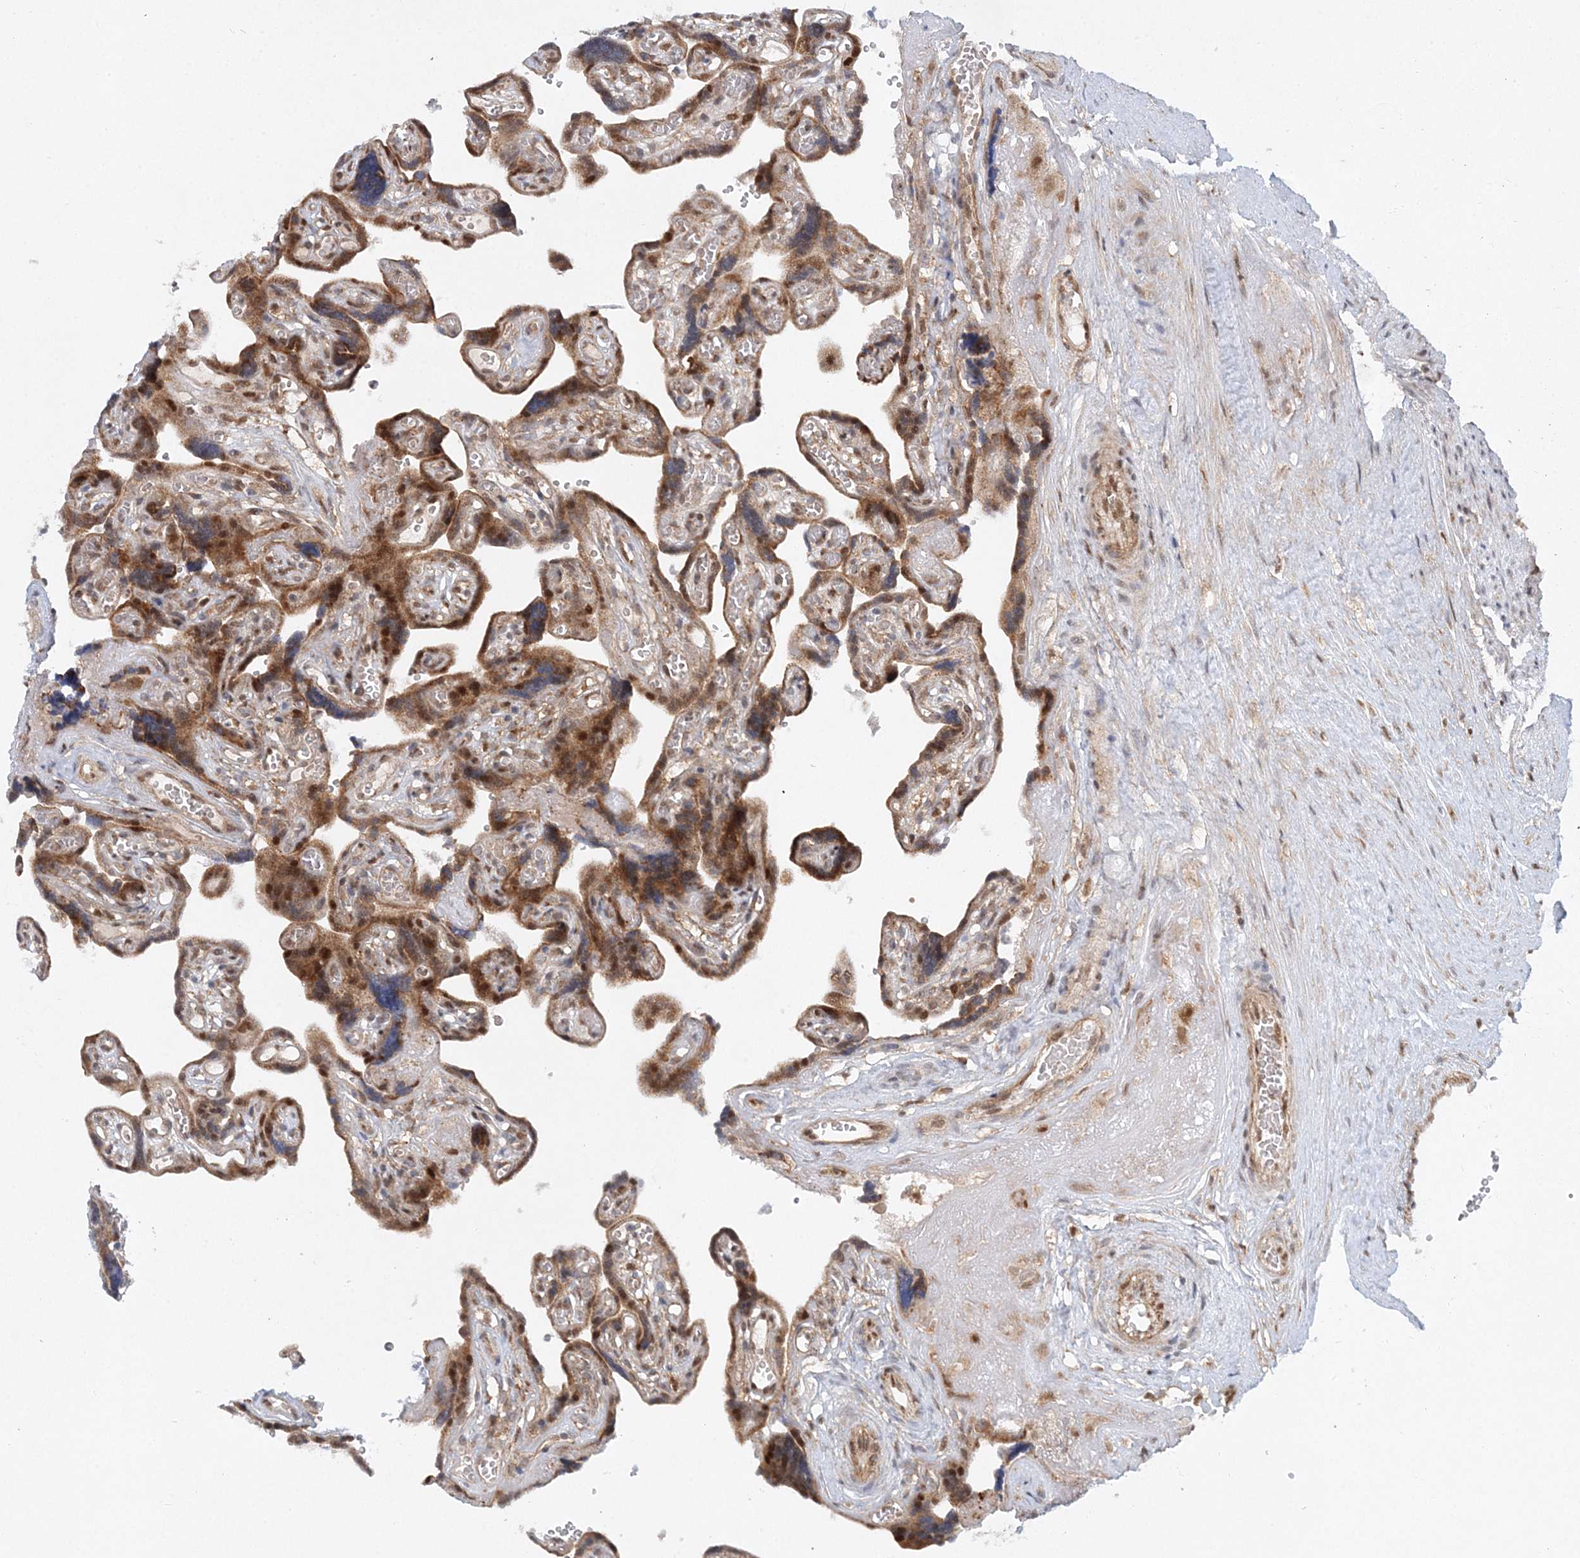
{"staining": {"intensity": "strong", "quantity": "25%-75%", "location": "cytoplasmic/membranous,nuclear"}, "tissue": "placenta", "cell_type": "Trophoblastic cells", "image_type": "normal", "snomed": [{"axis": "morphology", "description": "Normal tissue, NOS"}, {"axis": "topography", "description": "Placenta"}], "caption": "DAB immunohistochemical staining of benign placenta displays strong cytoplasmic/membranous,nuclear protein staining in approximately 25%-75% of trophoblastic cells.", "gene": "RAB11FIP2", "patient": {"sex": "female", "age": 30}}